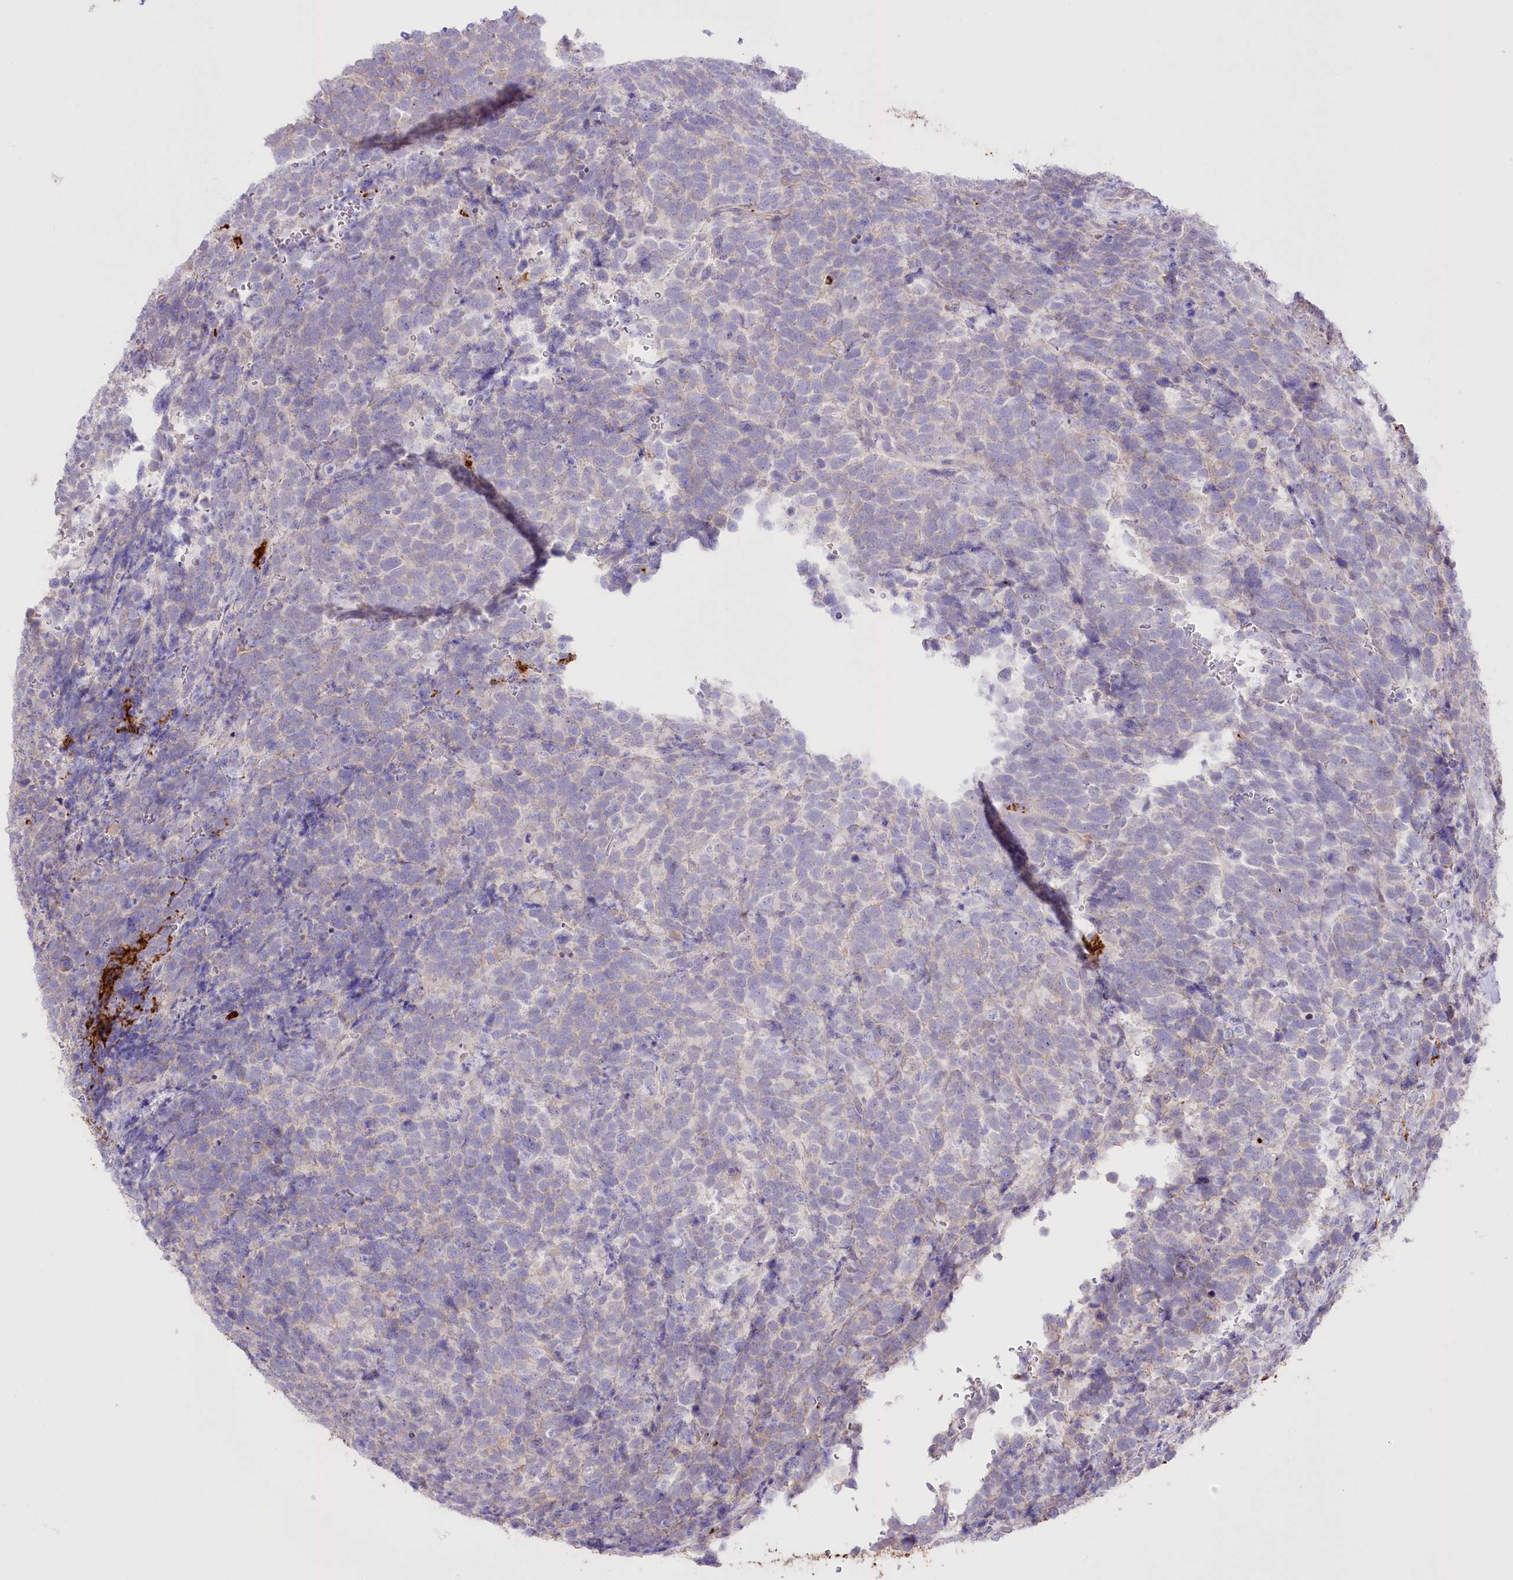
{"staining": {"intensity": "negative", "quantity": "none", "location": "none"}, "tissue": "urothelial cancer", "cell_type": "Tumor cells", "image_type": "cancer", "snomed": [{"axis": "morphology", "description": "Urothelial carcinoma, High grade"}, {"axis": "topography", "description": "Urinary bladder"}], "caption": "Human urothelial cancer stained for a protein using immunohistochemistry (IHC) displays no expression in tumor cells.", "gene": "SLC39A10", "patient": {"sex": "female", "age": 82}}